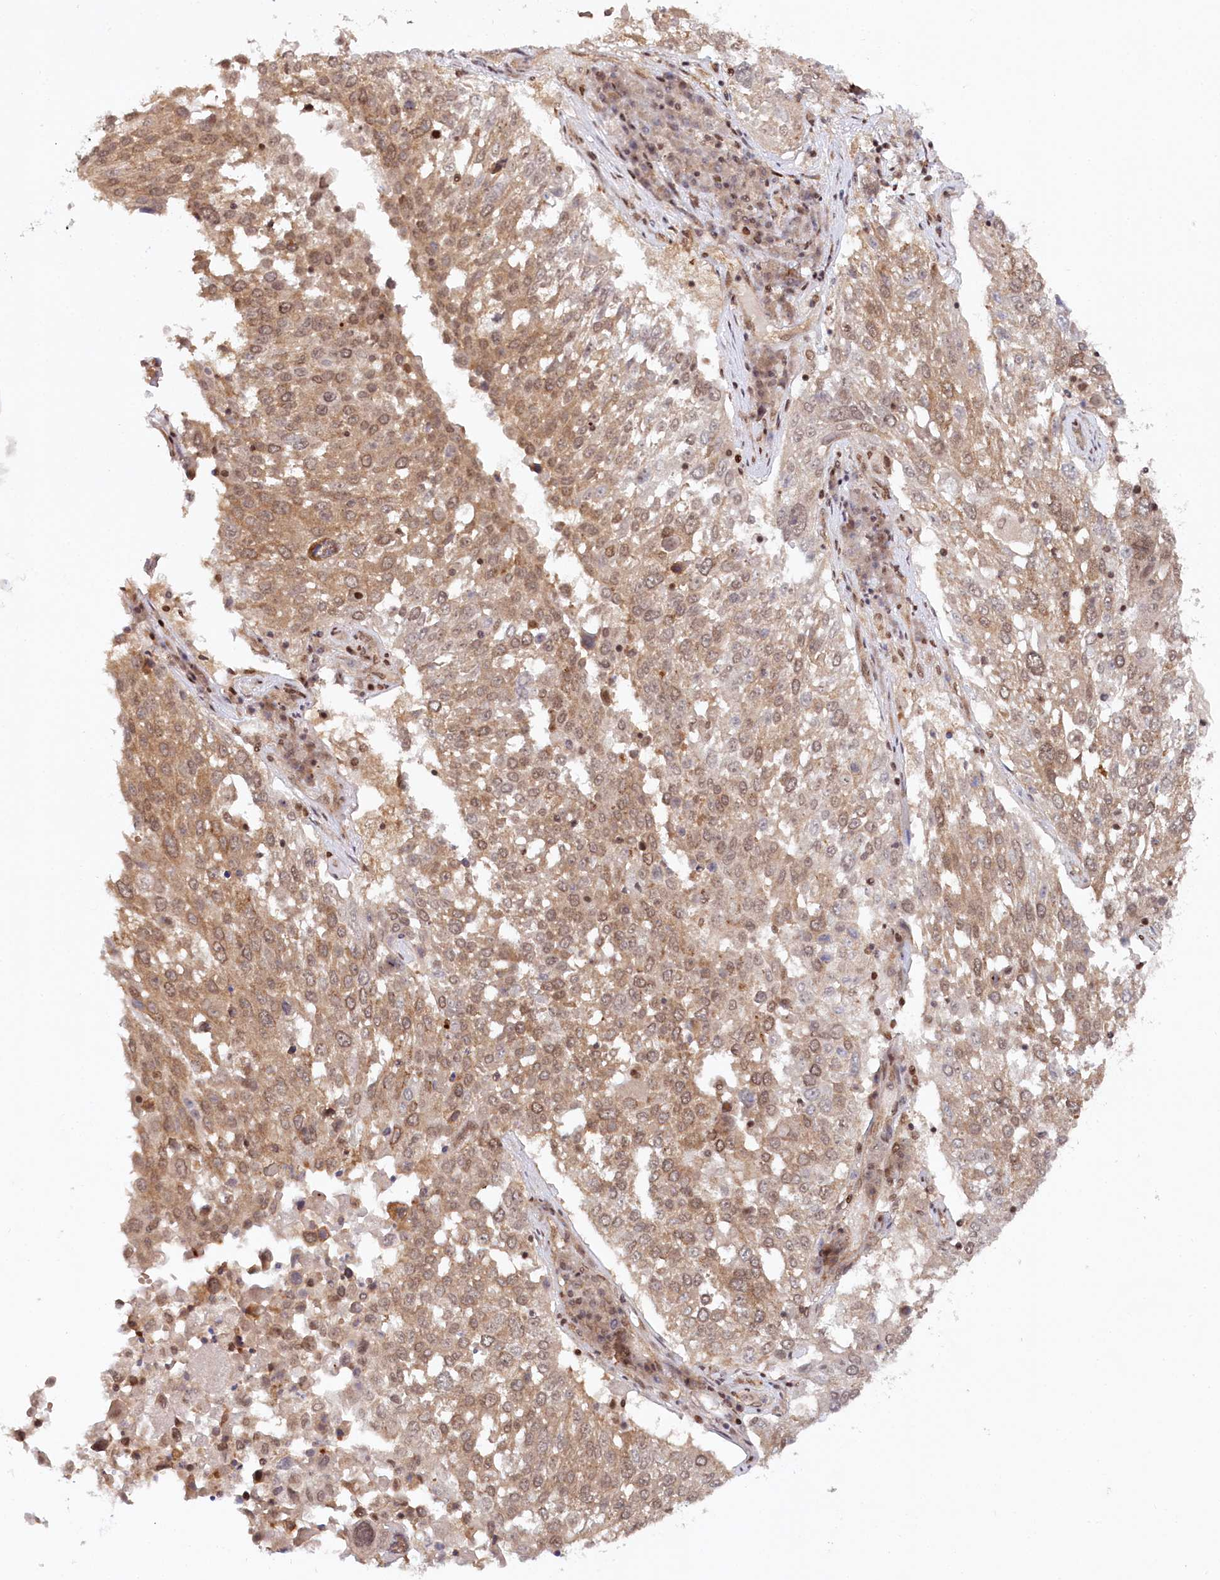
{"staining": {"intensity": "moderate", "quantity": ">75%", "location": "cytoplasmic/membranous,nuclear"}, "tissue": "lung cancer", "cell_type": "Tumor cells", "image_type": "cancer", "snomed": [{"axis": "morphology", "description": "Squamous cell carcinoma, NOS"}, {"axis": "topography", "description": "Lung"}], "caption": "Lung squamous cell carcinoma stained with immunohistochemistry displays moderate cytoplasmic/membranous and nuclear positivity in about >75% of tumor cells.", "gene": "CCDC65", "patient": {"sex": "male", "age": 65}}